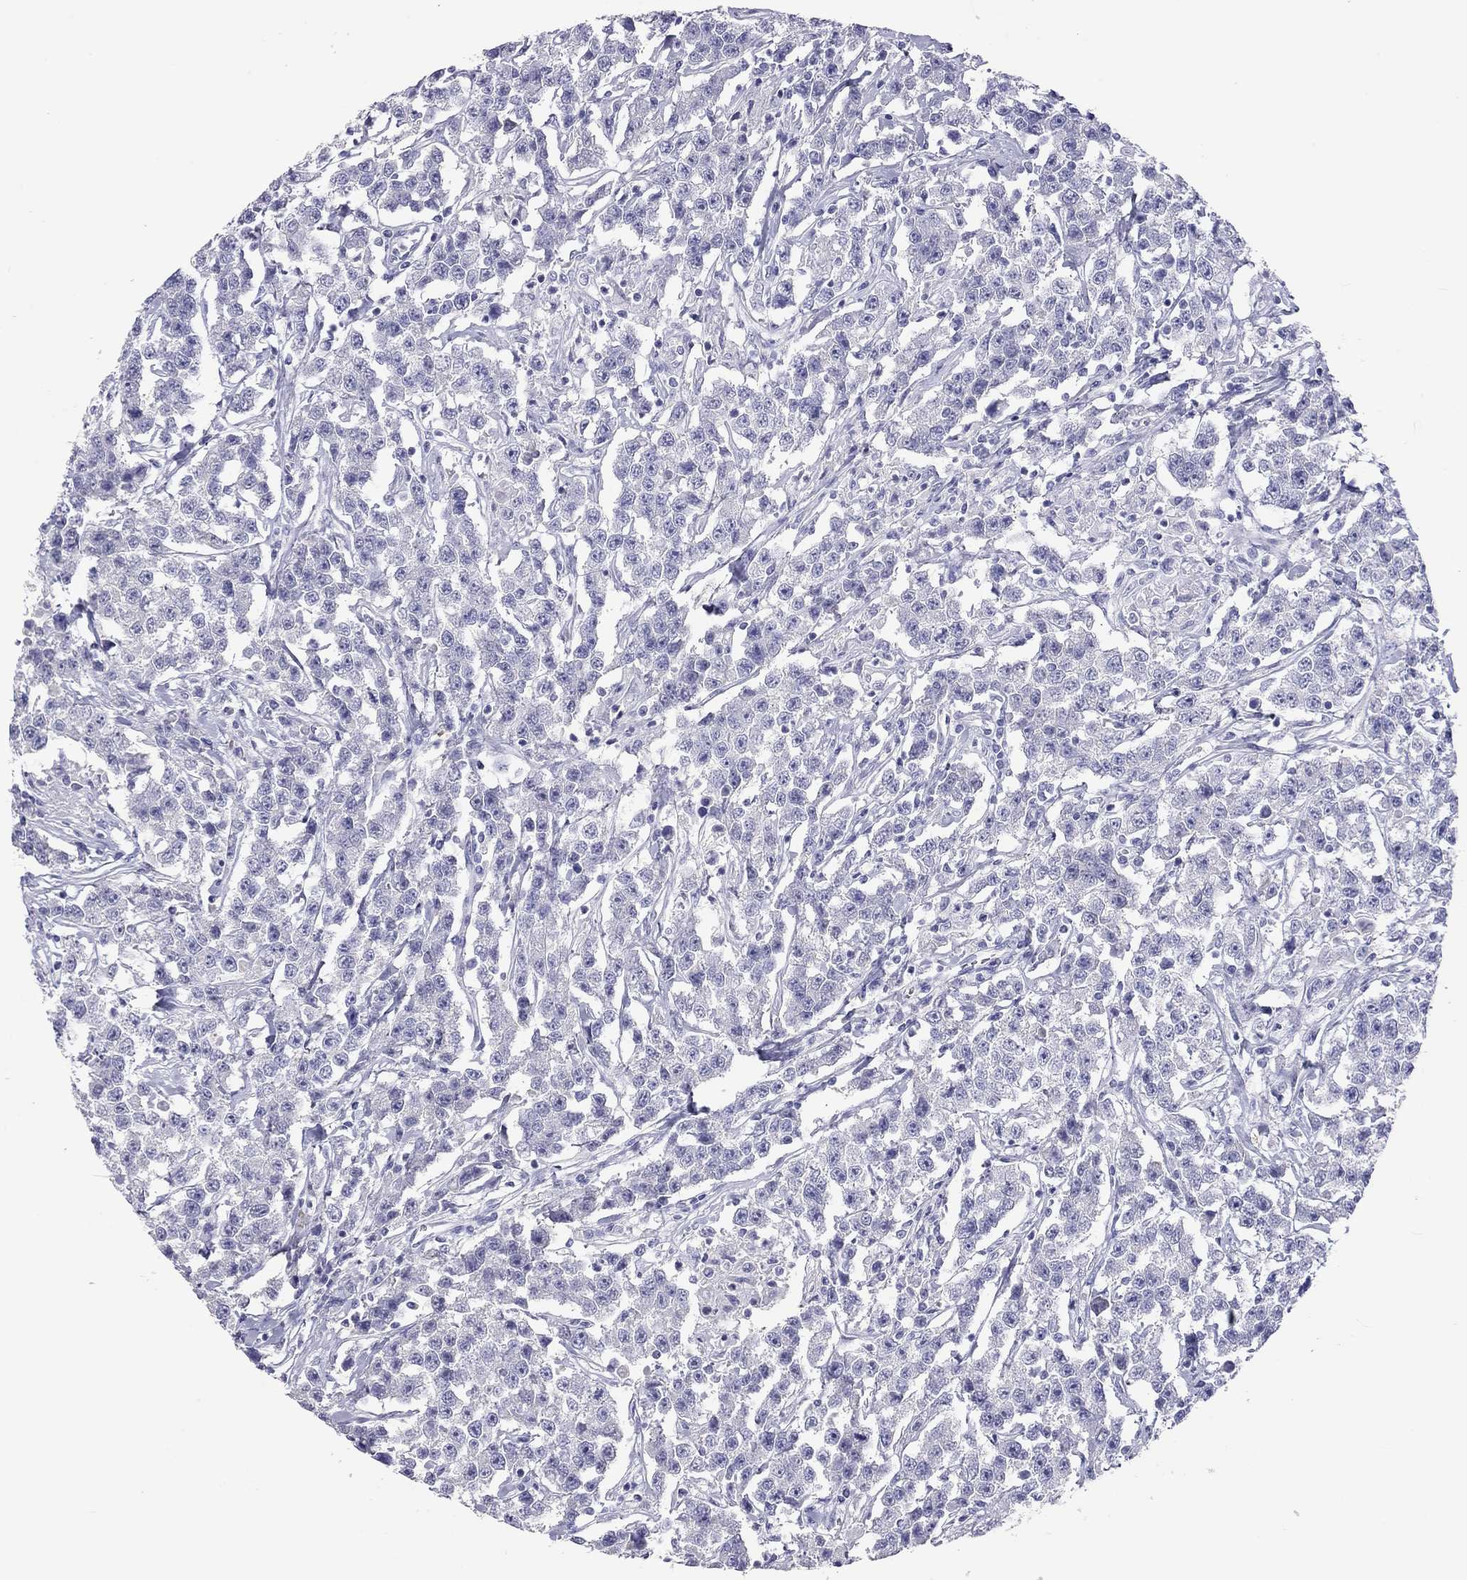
{"staining": {"intensity": "negative", "quantity": "none", "location": "none"}, "tissue": "testis cancer", "cell_type": "Tumor cells", "image_type": "cancer", "snomed": [{"axis": "morphology", "description": "Seminoma, NOS"}, {"axis": "topography", "description": "Testis"}], "caption": "This is an immunohistochemistry (IHC) image of testis cancer (seminoma). There is no expression in tumor cells.", "gene": "CALHM1", "patient": {"sex": "male", "age": 59}}